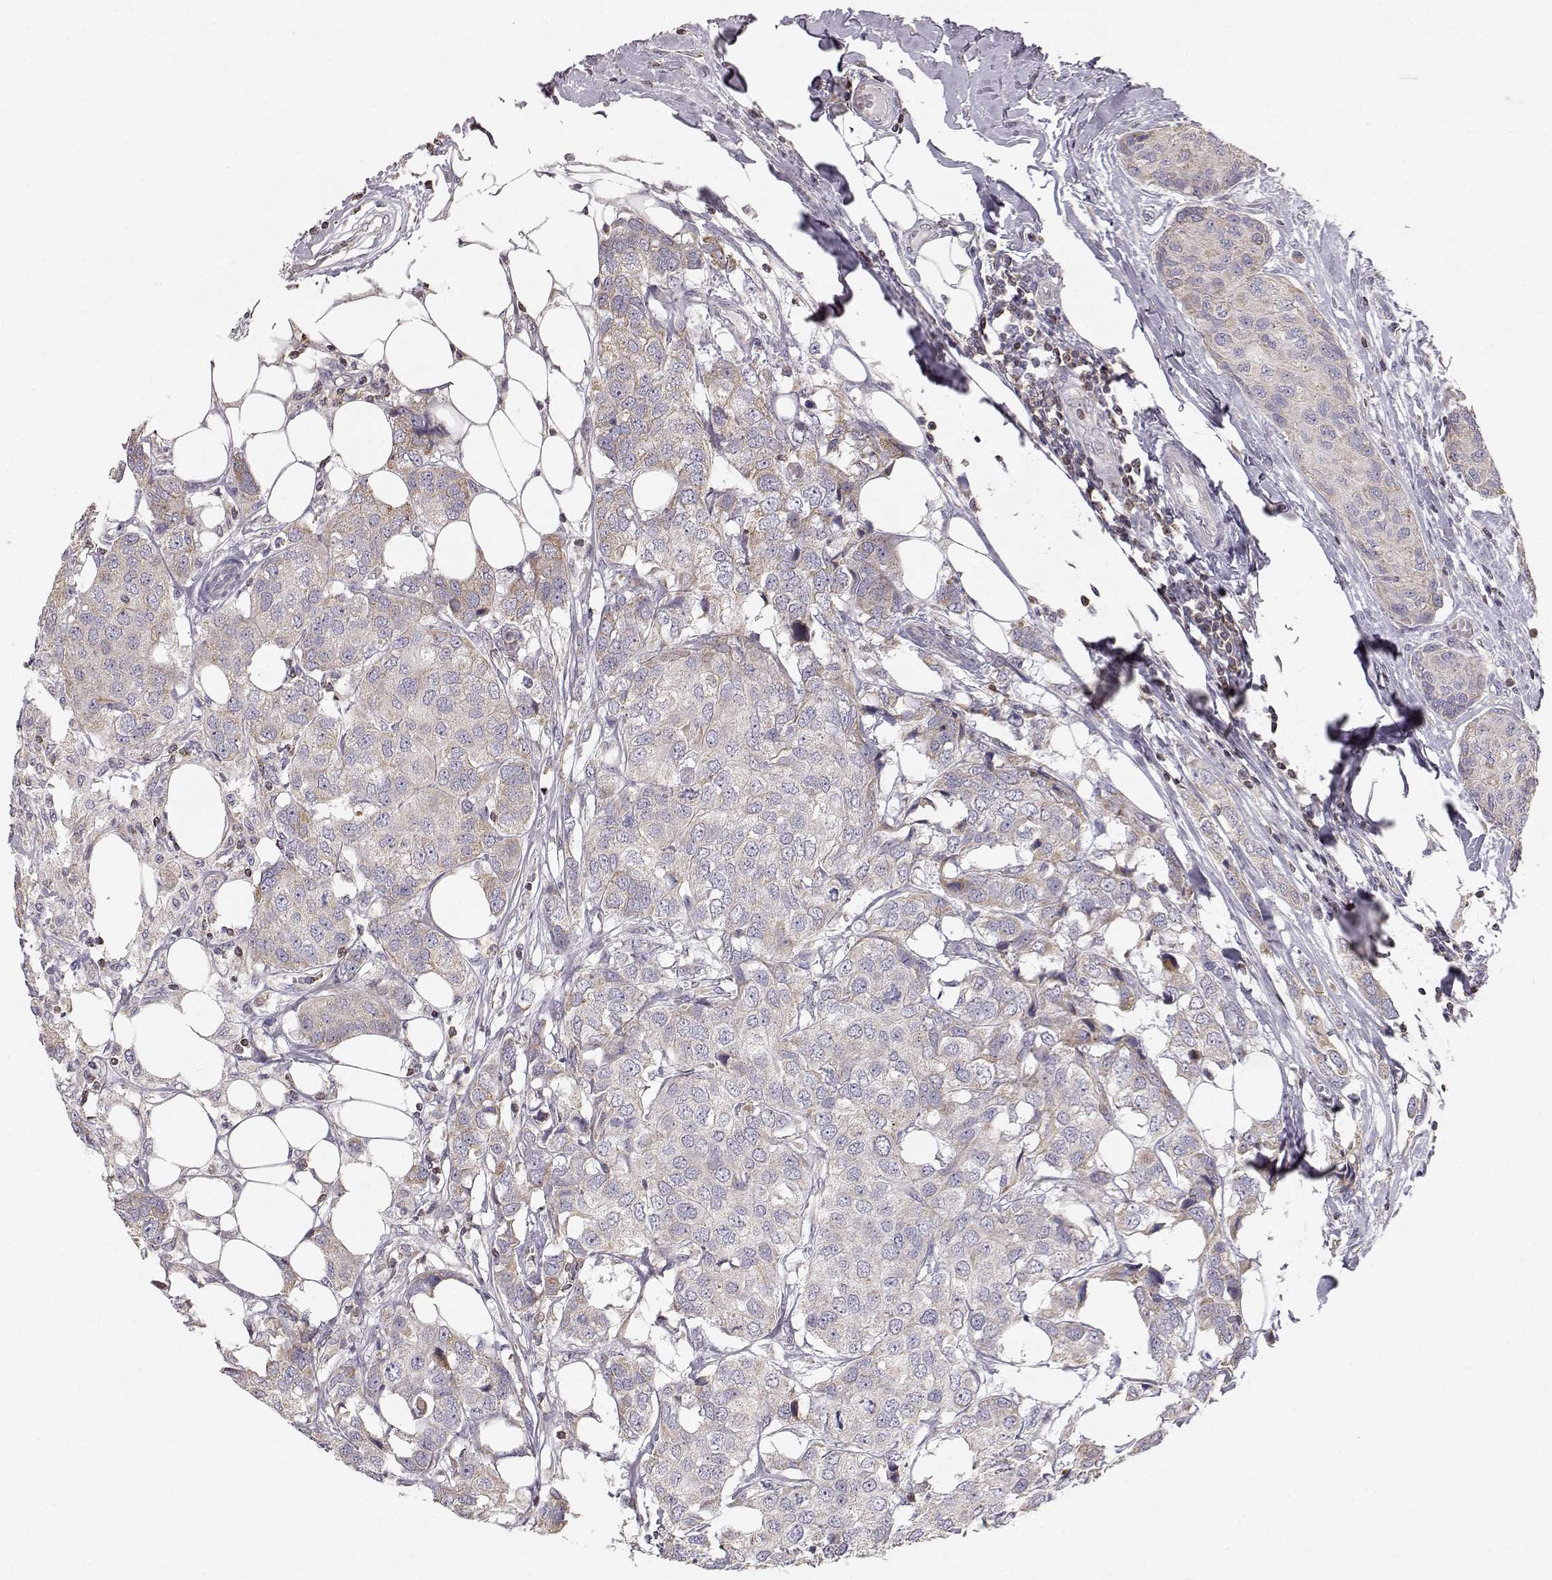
{"staining": {"intensity": "weak", "quantity": ">75%", "location": "cytoplasmic/membranous"}, "tissue": "breast cancer", "cell_type": "Tumor cells", "image_type": "cancer", "snomed": [{"axis": "morphology", "description": "Duct carcinoma"}, {"axis": "topography", "description": "Breast"}], "caption": "An IHC photomicrograph of neoplastic tissue is shown. Protein staining in brown shows weak cytoplasmic/membranous positivity in infiltrating ductal carcinoma (breast) within tumor cells. (IHC, brightfield microscopy, high magnification).", "gene": "GRAP2", "patient": {"sex": "female", "age": 80}}